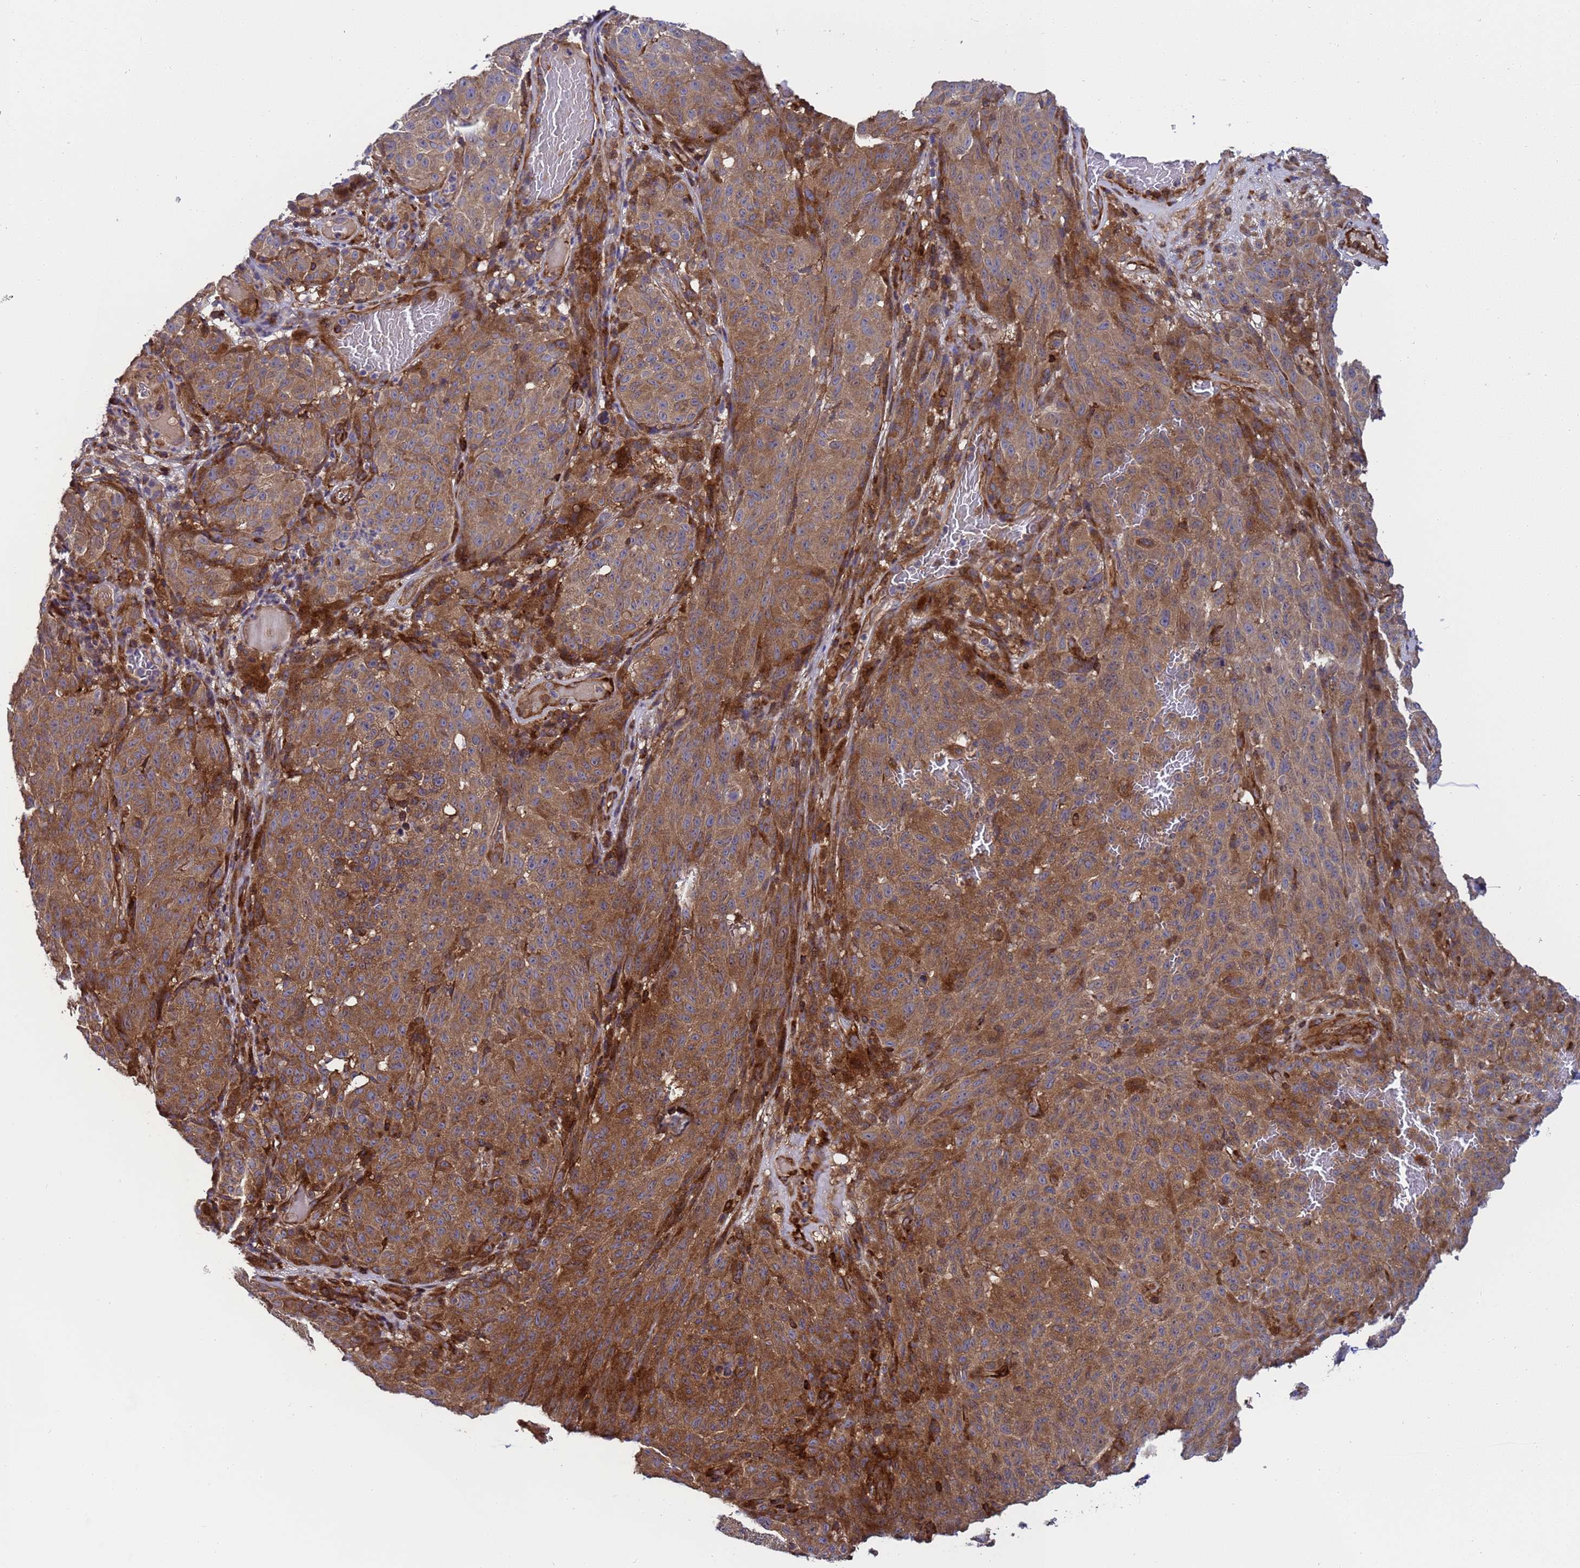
{"staining": {"intensity": "moderate", "quantity": ">75%", "location": "cytoplasmic/membranous"}, "tissue": "melanoma", "cell_type": "Tumor cells", "image_type": "cancer", "snomed": [{"axis": "morphology", "description": "Malignant melanoma, NOS"}, {"axis": "topography", "description": "Skin"}], "caption": "Protein staining exhibits moderate cytoplasmic/membranous expression in approximately >75% of tumor cells in melanoma. Using DAB (3,3'-diaminobenzidine) (brown) and hematoxylin (blue) stains, captured at high magnification using brightfield microscopy.", "gene": "MOCS1", "patient": {"sex": "female", "age": 82}}